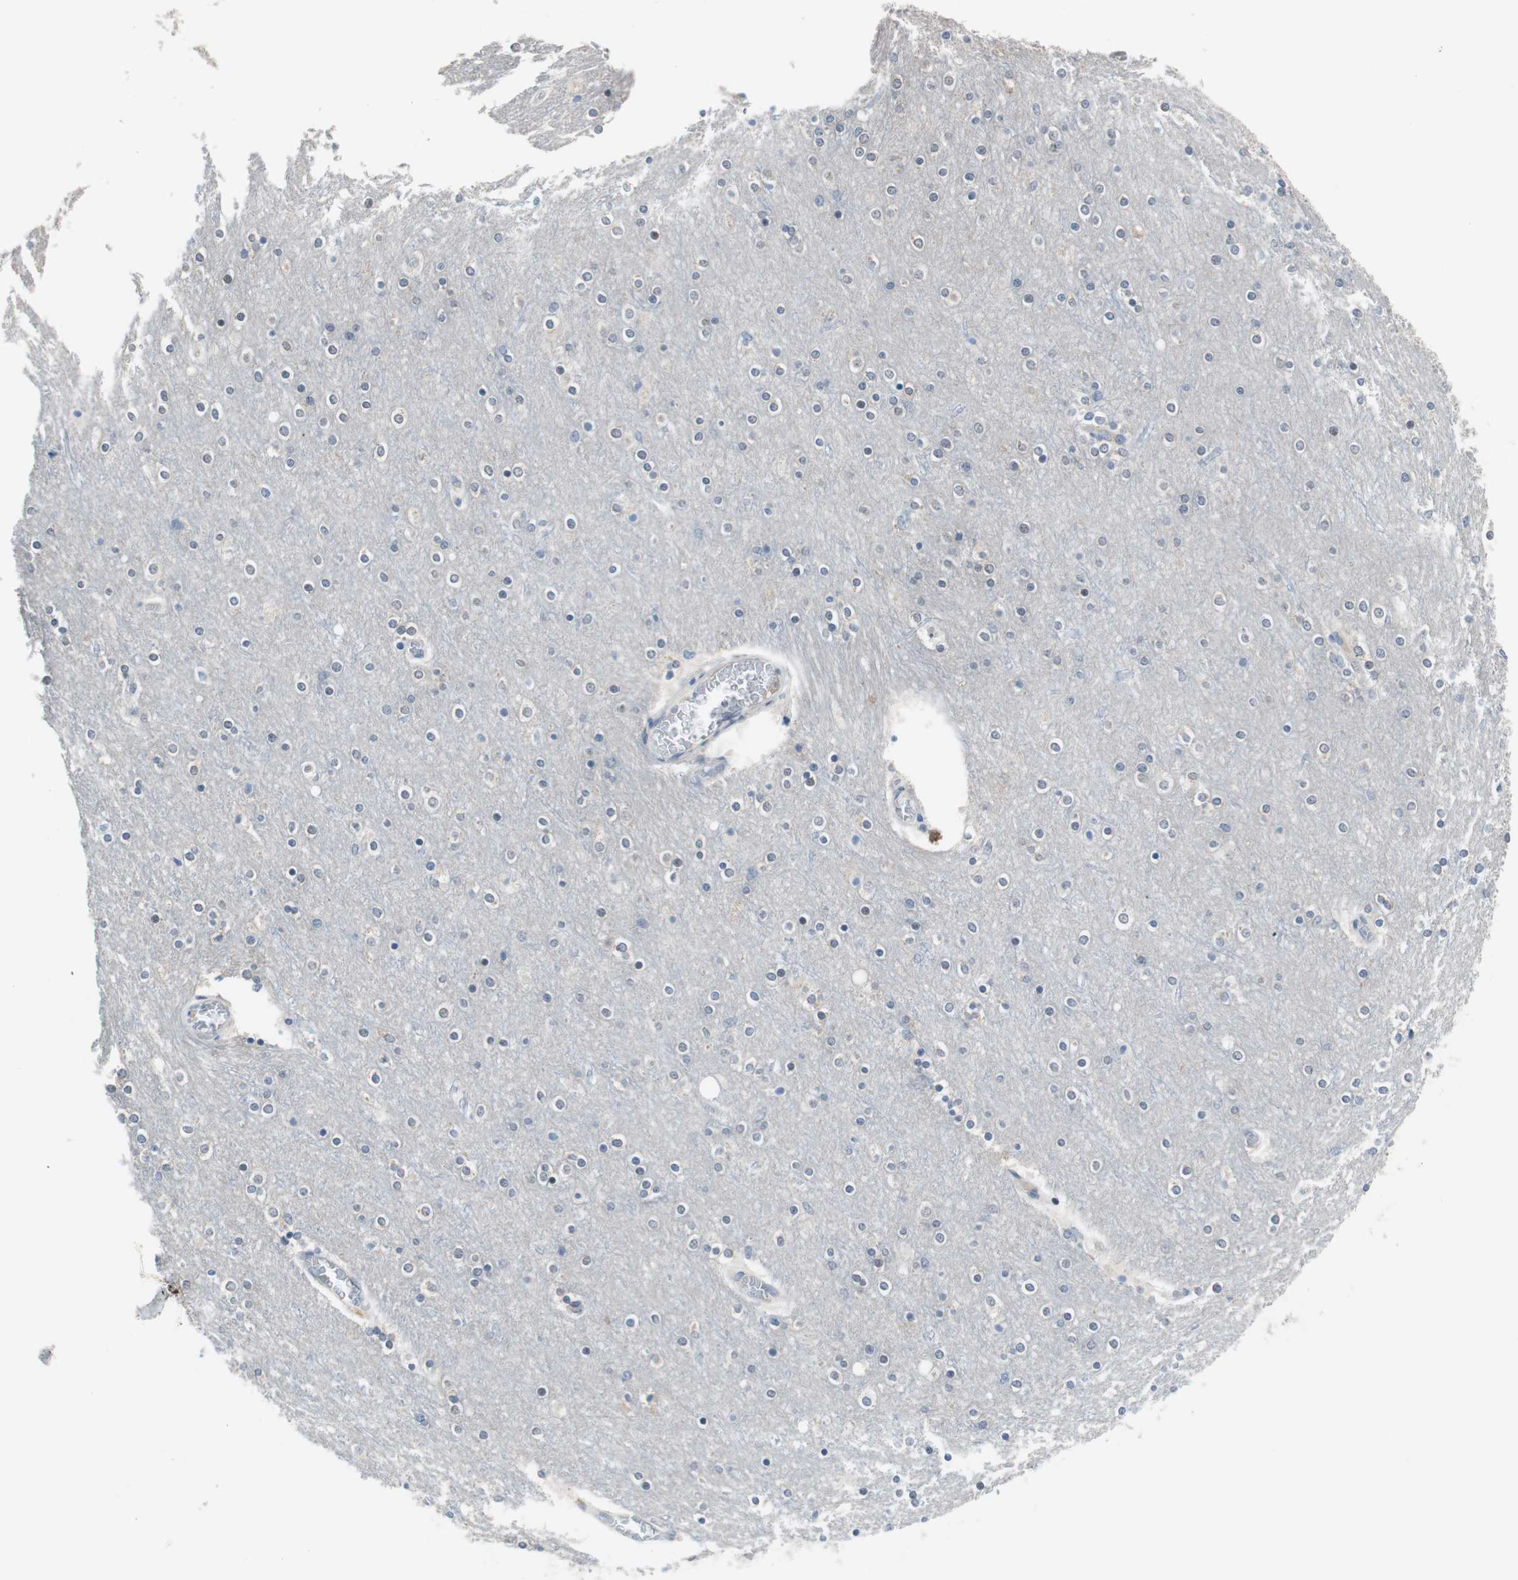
{"staining": {"intensity": "negative", "quantity": "none", "location": "none"}, "tissue": "cerebral cortex", "cell_type": "Endothelial cells", "image_type": "normal", "snomed": [{"axis": "morphology", "description": "Normal tissue, NOS"}, {"axis": "topography", "description": "Cerebral cortex"}], "caption": "This is an immunohistochemistry (IHC) photomicrograph of unremarkable cerebral cortex. There is no expression in endothelial cells.", "gene": "GRHL1", "patient": {"sex": "female", "age": 54}}